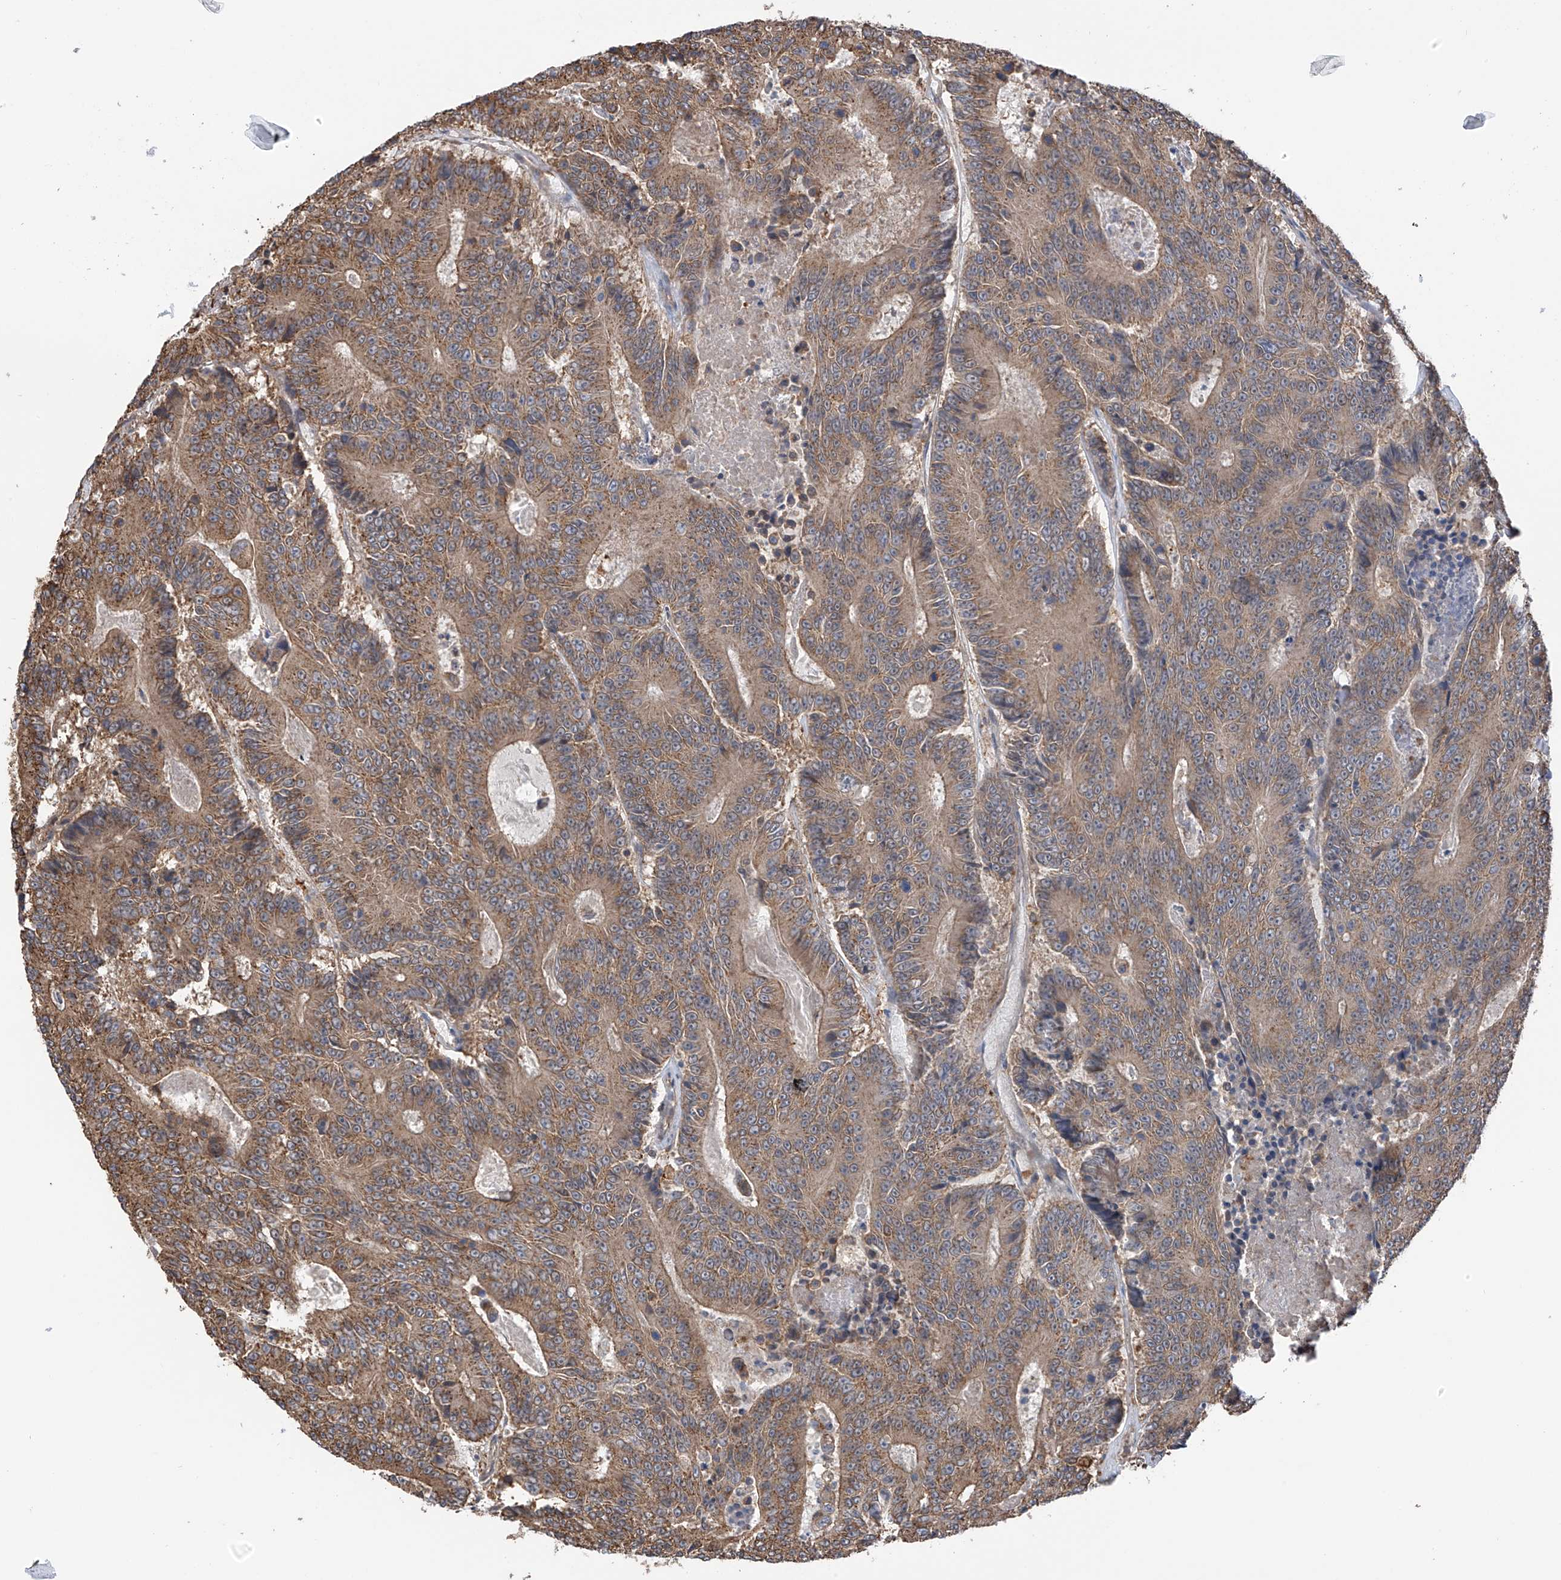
{"staining": {"intensity": "moderate", "quantity": ">75%", "location": "cytoplasmic/membranous"}, "tissue": "colorectal cancer", "cell_type": "Tumor cells", "image_type": "cancer", "snomed": [{"axis": "morphology", "description": "Adenocarcinoma, NOS"}, {"axis": "topography", "description": "Colon"}], "caption": "Tumor cells show moderate cytoplasmic/membranous positivity in about >75% of cells in colorectal cancer (adenocarcinoma).", "gene": "ZNF189", "patient": {"sex": "male", "age": 83}}